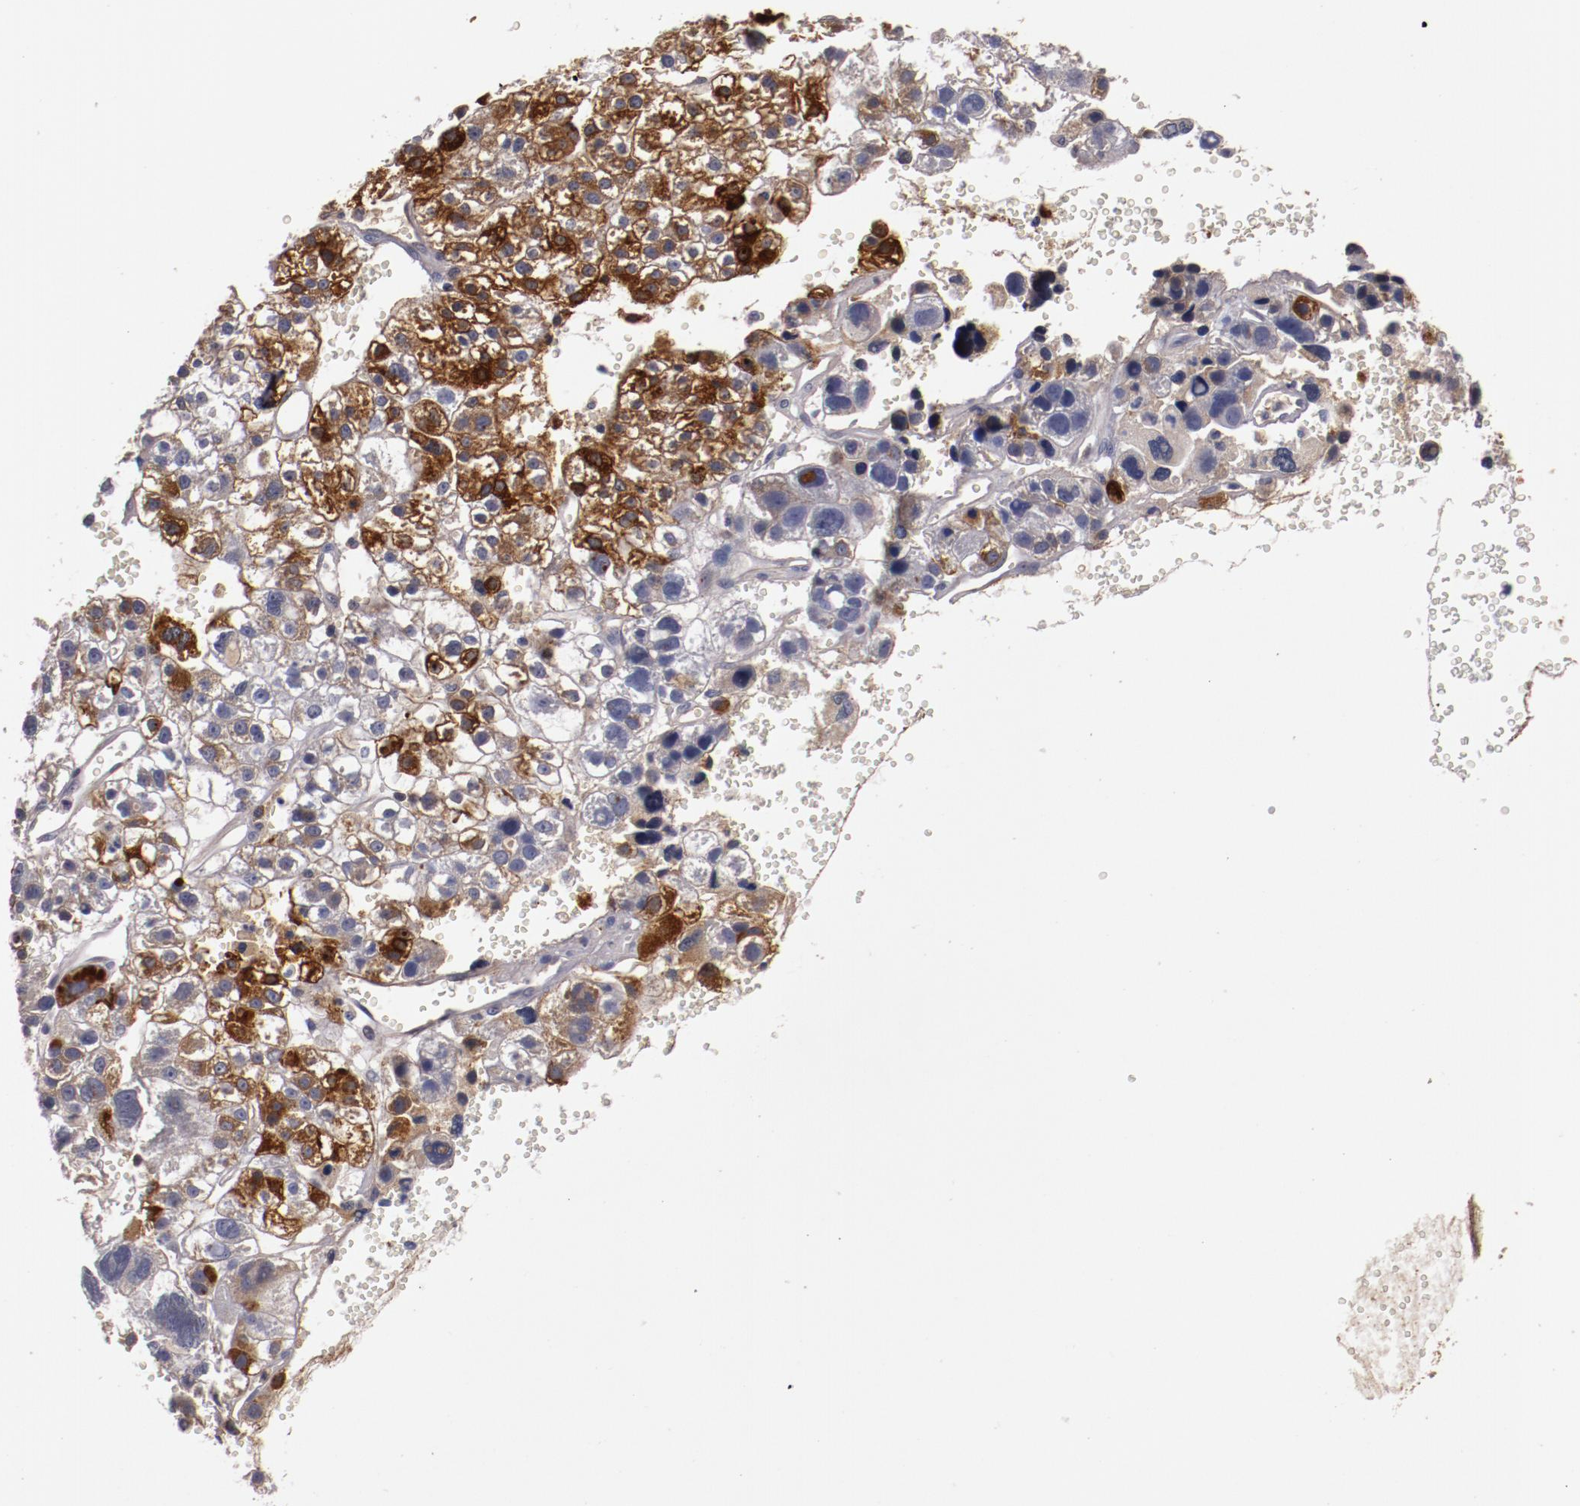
{"staining": {"intensity": "moderate", "quantity": "25%-75%", "location": "cytoplasmic/membranous"}, "tissue": "liver cancer", "cell_type": "Tumor cells", "image_type": "cancer", "snomed": [{"axis": "morphology", "description": "Carcinoma, Hepatocellular, NOS"}, {"axis": "topography", "description": "Liver"}], "caption": "IHC image of human liver cancer stained for a protein (brown), which reveals medium levels of moderate cytoplasmic/membranous expression in about 25%-75% of tumor cells.", "gene": "MBL2", "patient": {"sex": "female", "age": 85}}